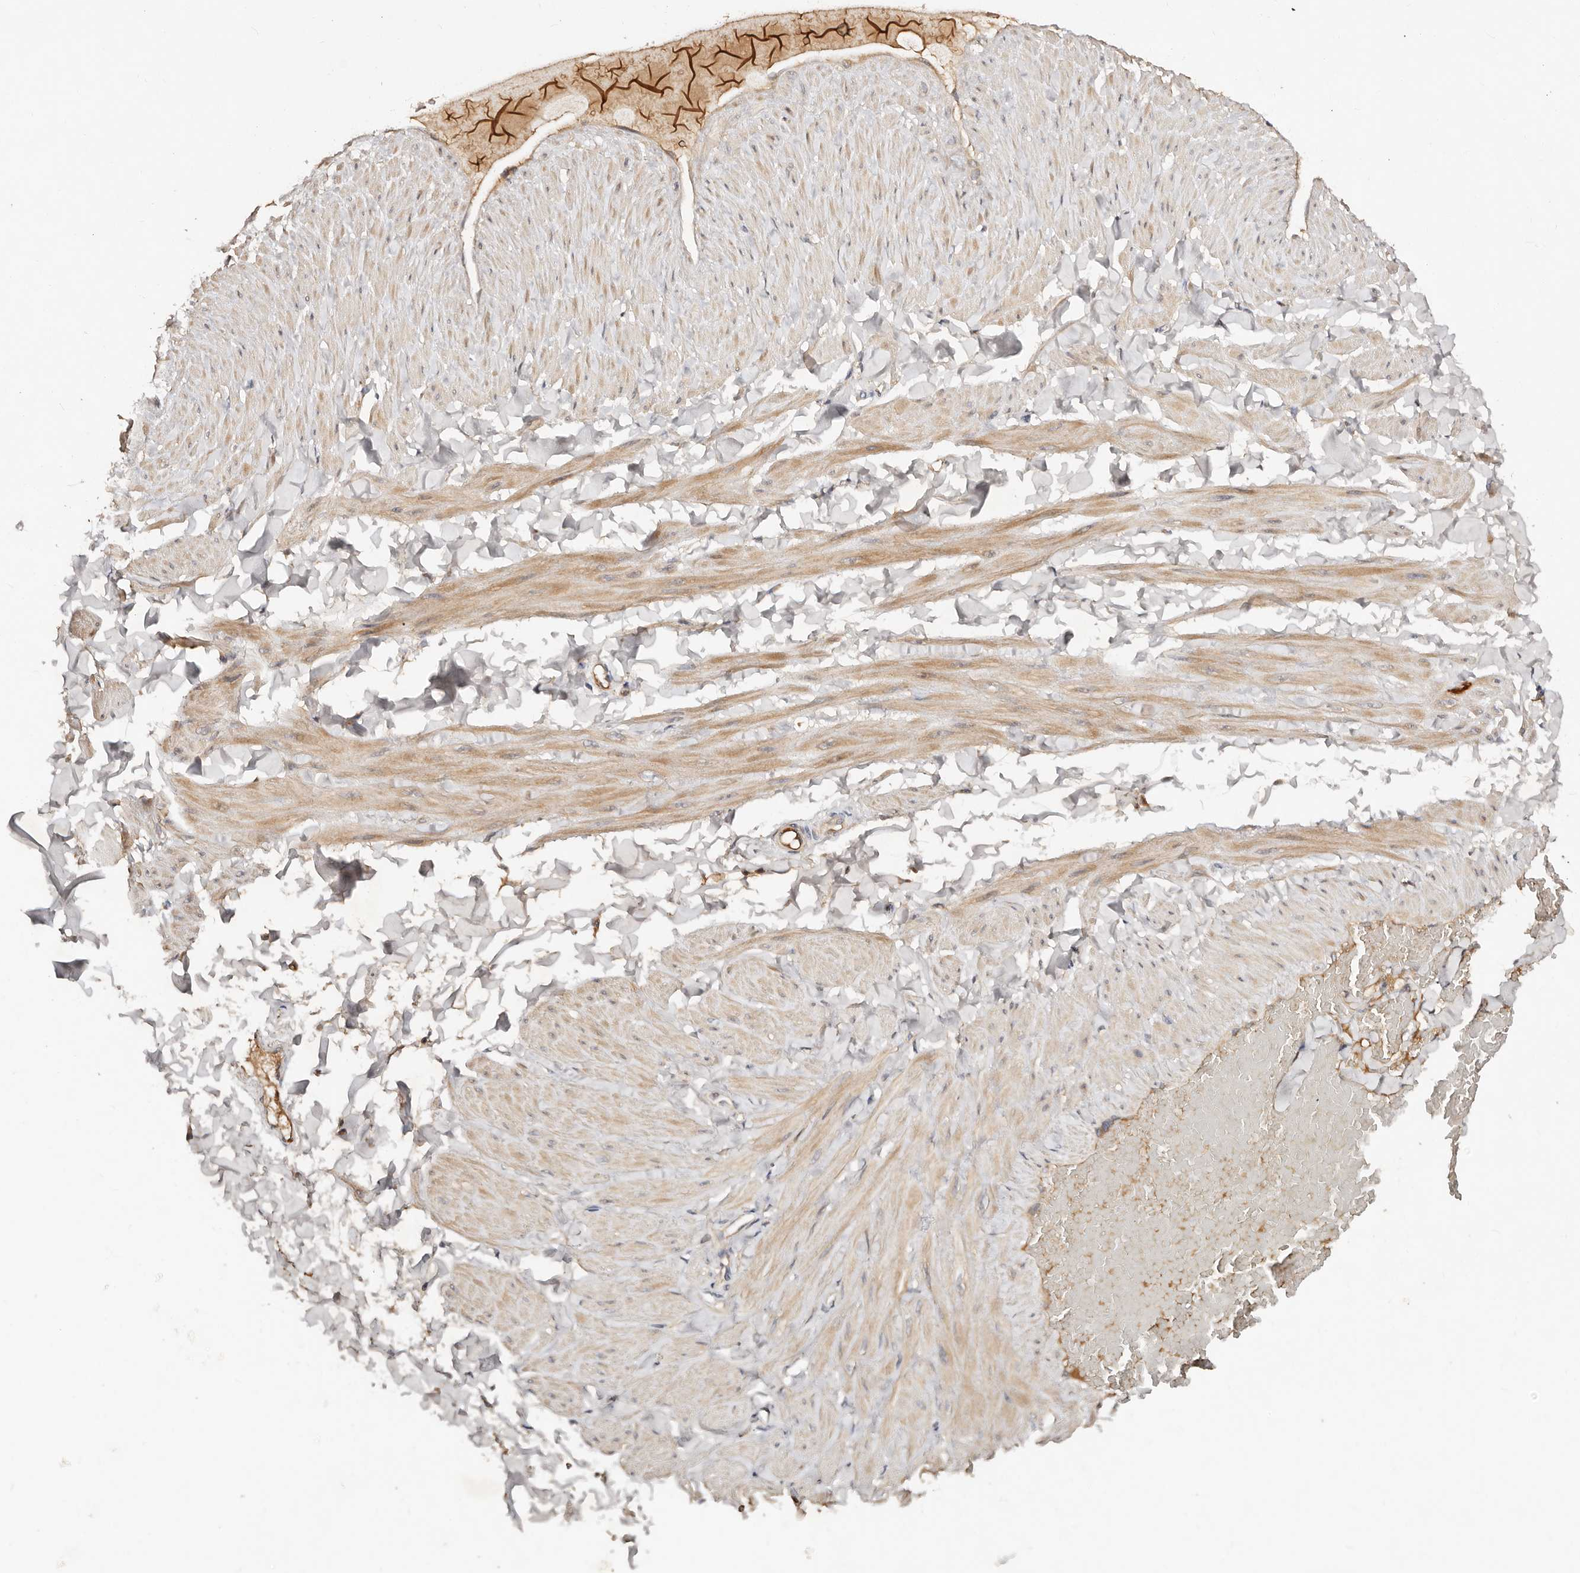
{"staining": {"intensity": "moderate", "quantity": "25%-75%", "location": "cytoplasmic/membranous"}, "tissue": "adipose tissue", "cell_type": "Adipocytes", "image_type": "normal", "snomed": [{"axis": "morphology", "description": "Normal tissue, NOS"}, {"axis": "topography", "description": "Adipose tissue"}, {"axis": "topography", "description": "Vascular tissue"}, {"axis": "topography", "description": "Peripheral nerve tissue"}], "caption": "Adipocytes reveal medium levels of moderate cytoplasmic/membranous expression in about 25%-75% of cells in normal adipose tissue. The staining was performed using DAB (3,3'-diaminobenzidine), with brown indicating positive protein expression. Nuclei are stained blue with hematoxylin.", "gene": "DENND11", "patient": {"sex": "male", "age": 25}}